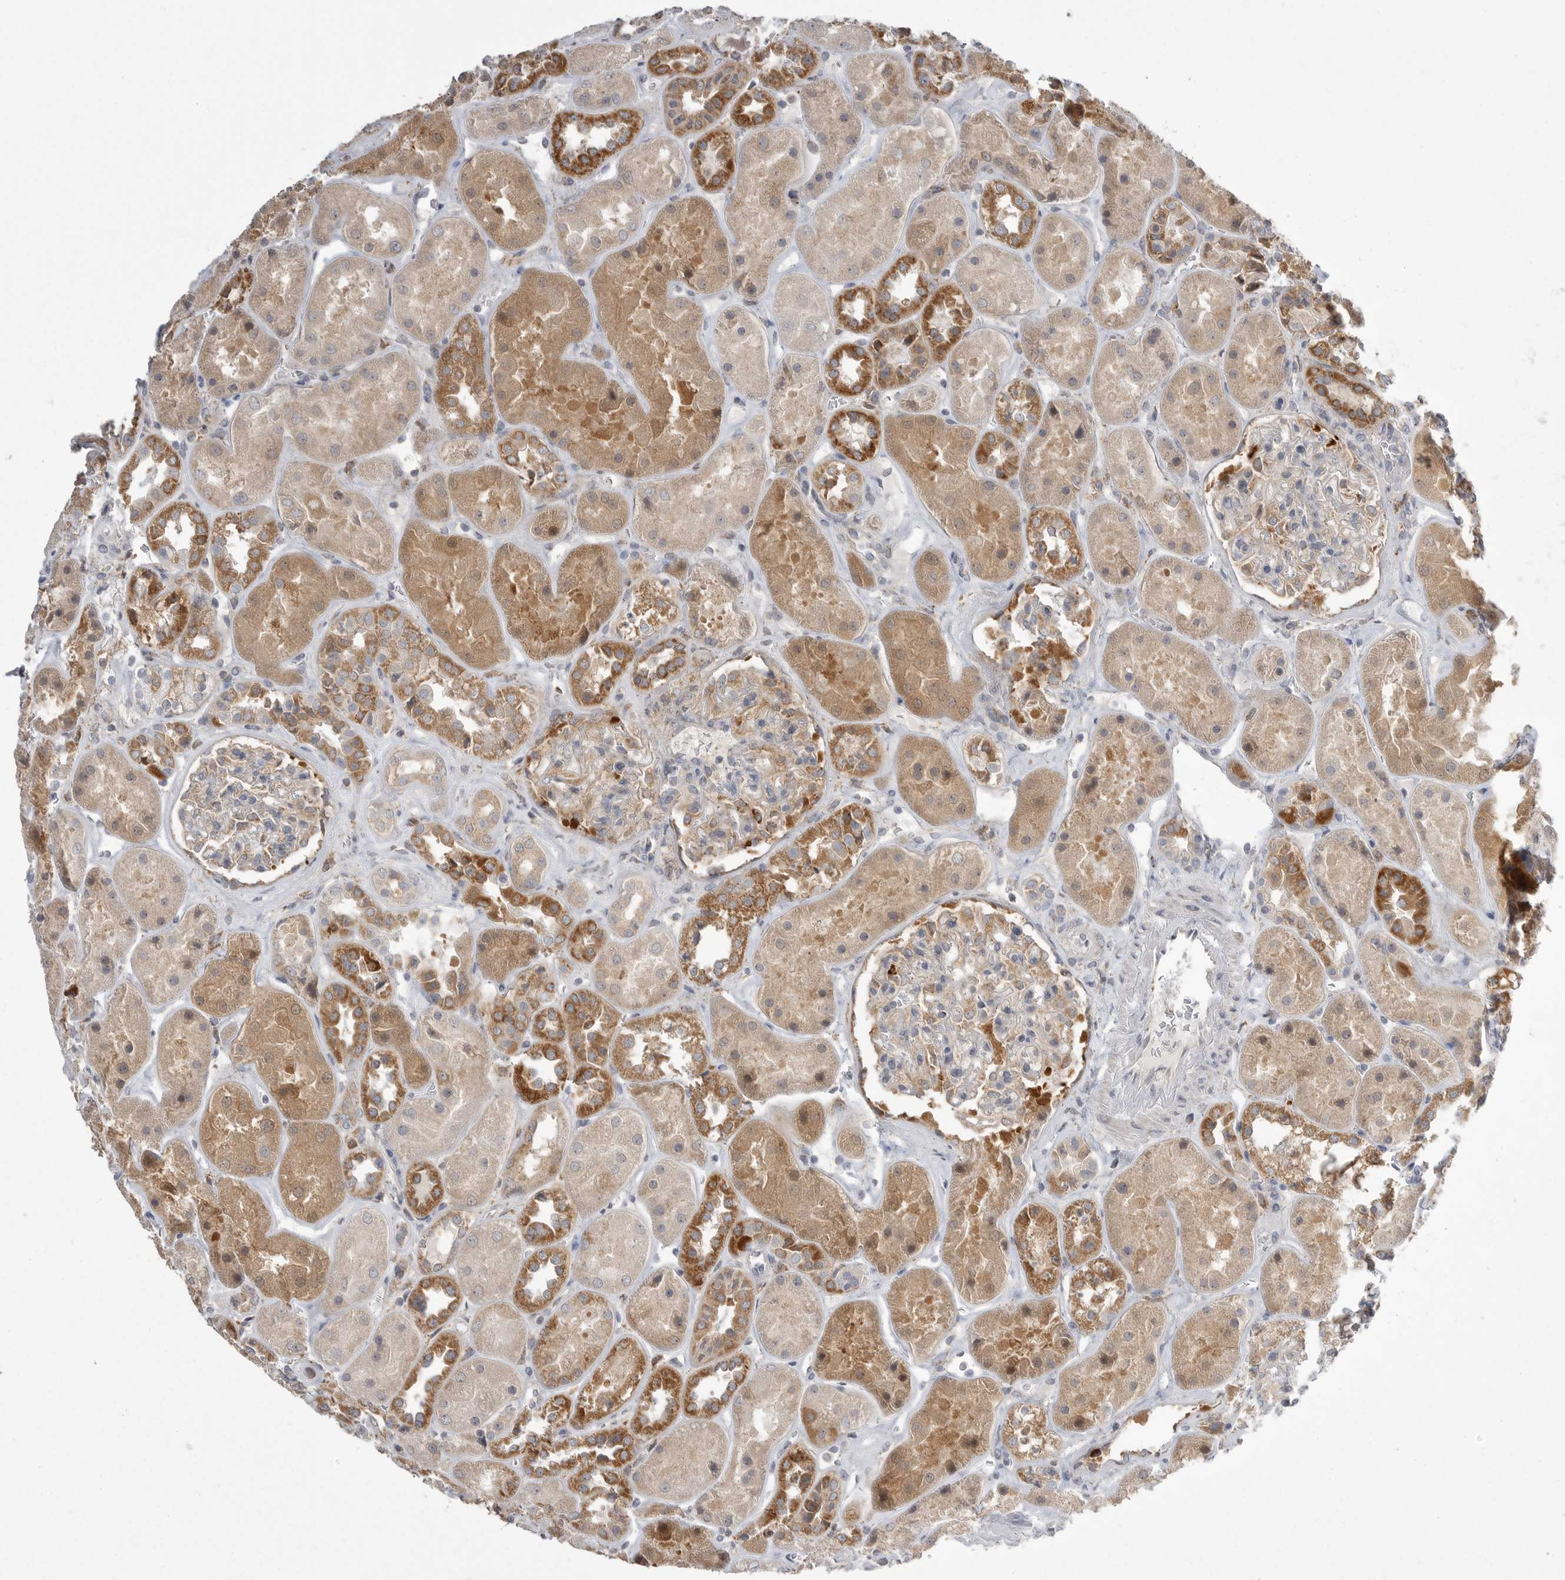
{"staining": {"intensity": "moderate", "quantity": "25%-75%", "location": "cytoplasmic/membranous"}, "tissue": "kidney", "cell_type": "Cells in glomeruli", "image_type": "normal", "snomed": [{"axis": "morphology", "description": "Normal tissue, NOS"}, {"axis": "topography", "description": "Kidney"}], "caption": "This is an image of immunohistochemistry (IHC) staining of normal kidney, which shows moderate positivity in the cytoplasmic/membranous of cells in glomeruli.", "gene": "KYAT3", "patient": {"sex": "male", "age": 70}}